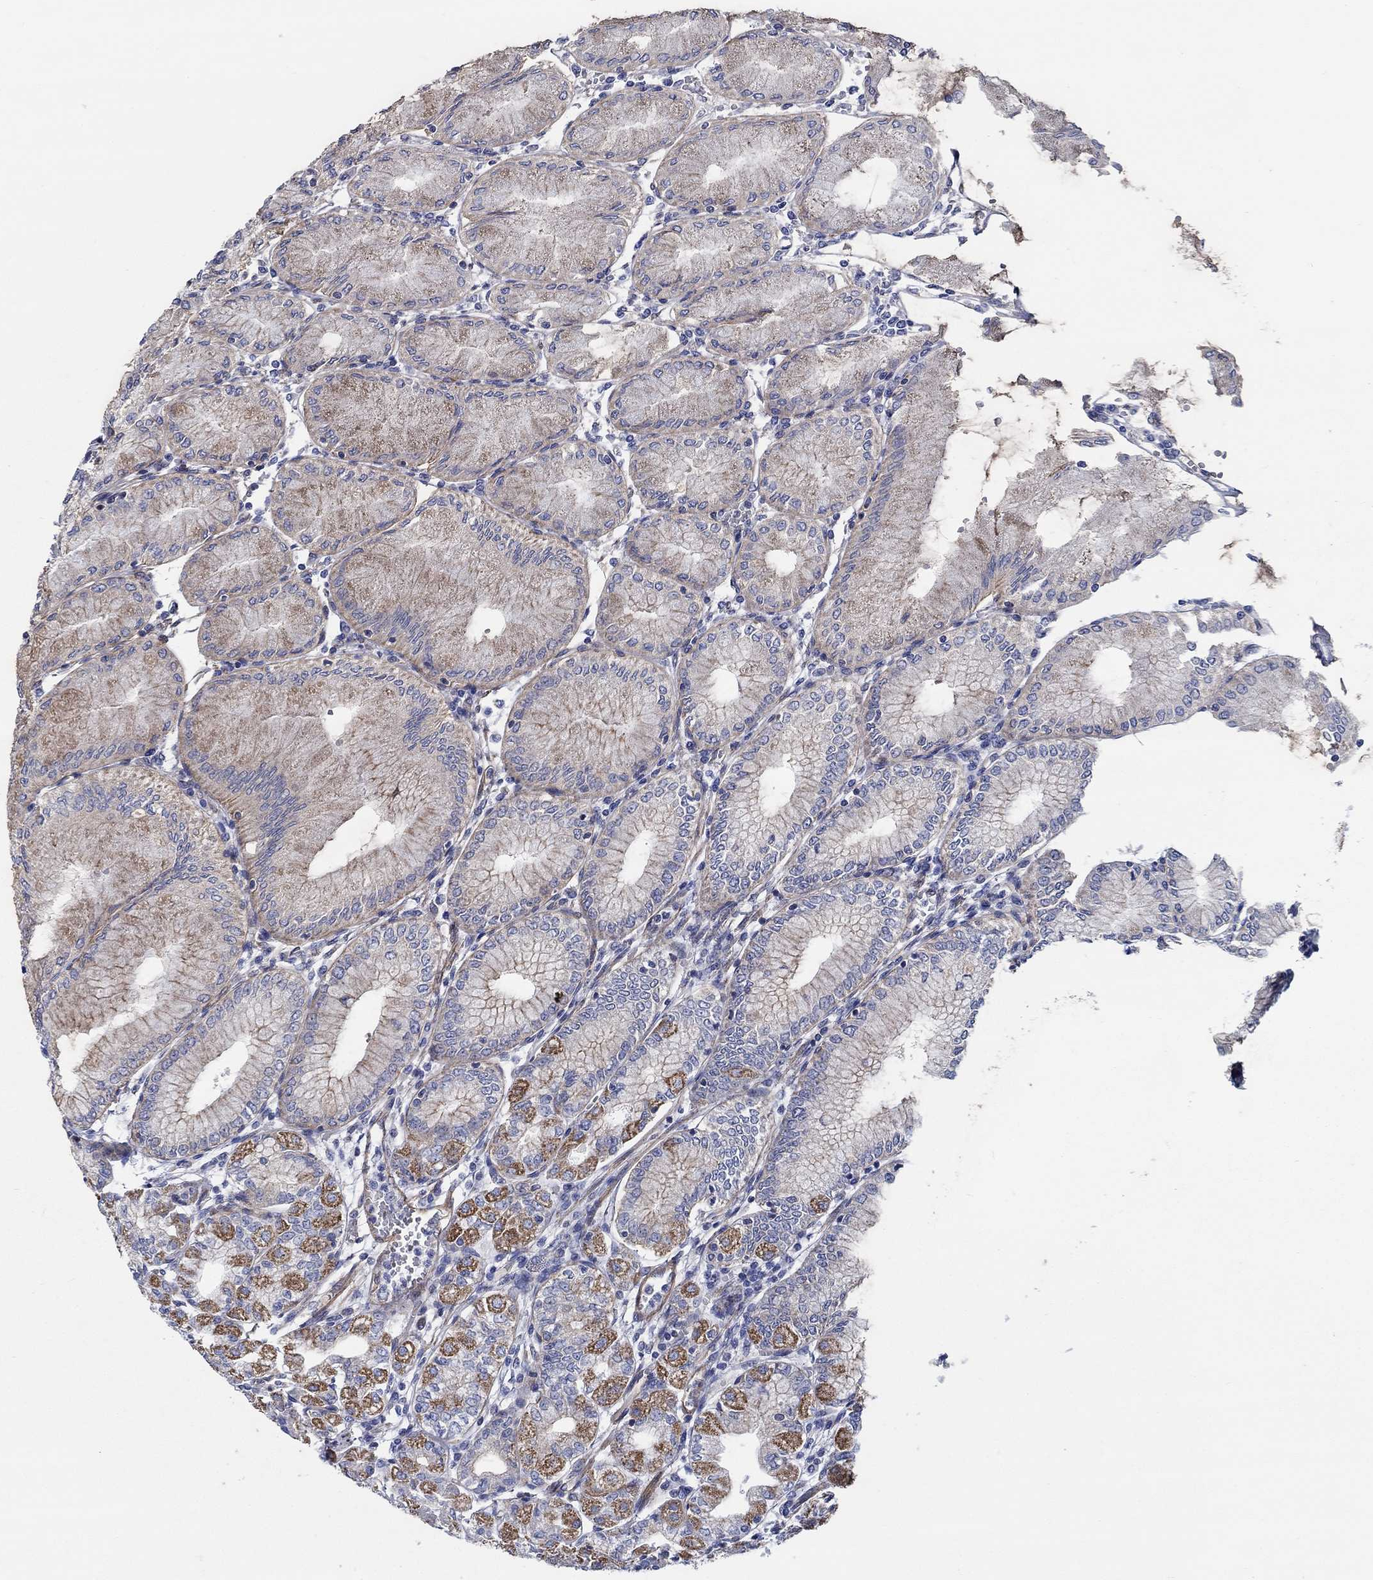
{"staining": {"intensity": "strong", "quantity": "<25%", "location": "cytoplasmic/membranous"}, "tissue": "stomach", "cell_type": "Glandular cells", "image_type": "normal", "snomed": [{"axis": "morphology", "description": "Normal tissue, NOS"}, {"axis": "topography", "description": "Skeletal muscle"}, {"axis": "topography", "description": "Stomach"}], "caption": "Protein staining exhibits strong cytoplasmic/membranous positivity in about <25% of glandular cells in normal stomach. Nuclei are stained in blue.", "gene": "FMN1", "patient": {"sex": "female", "age": 57}}